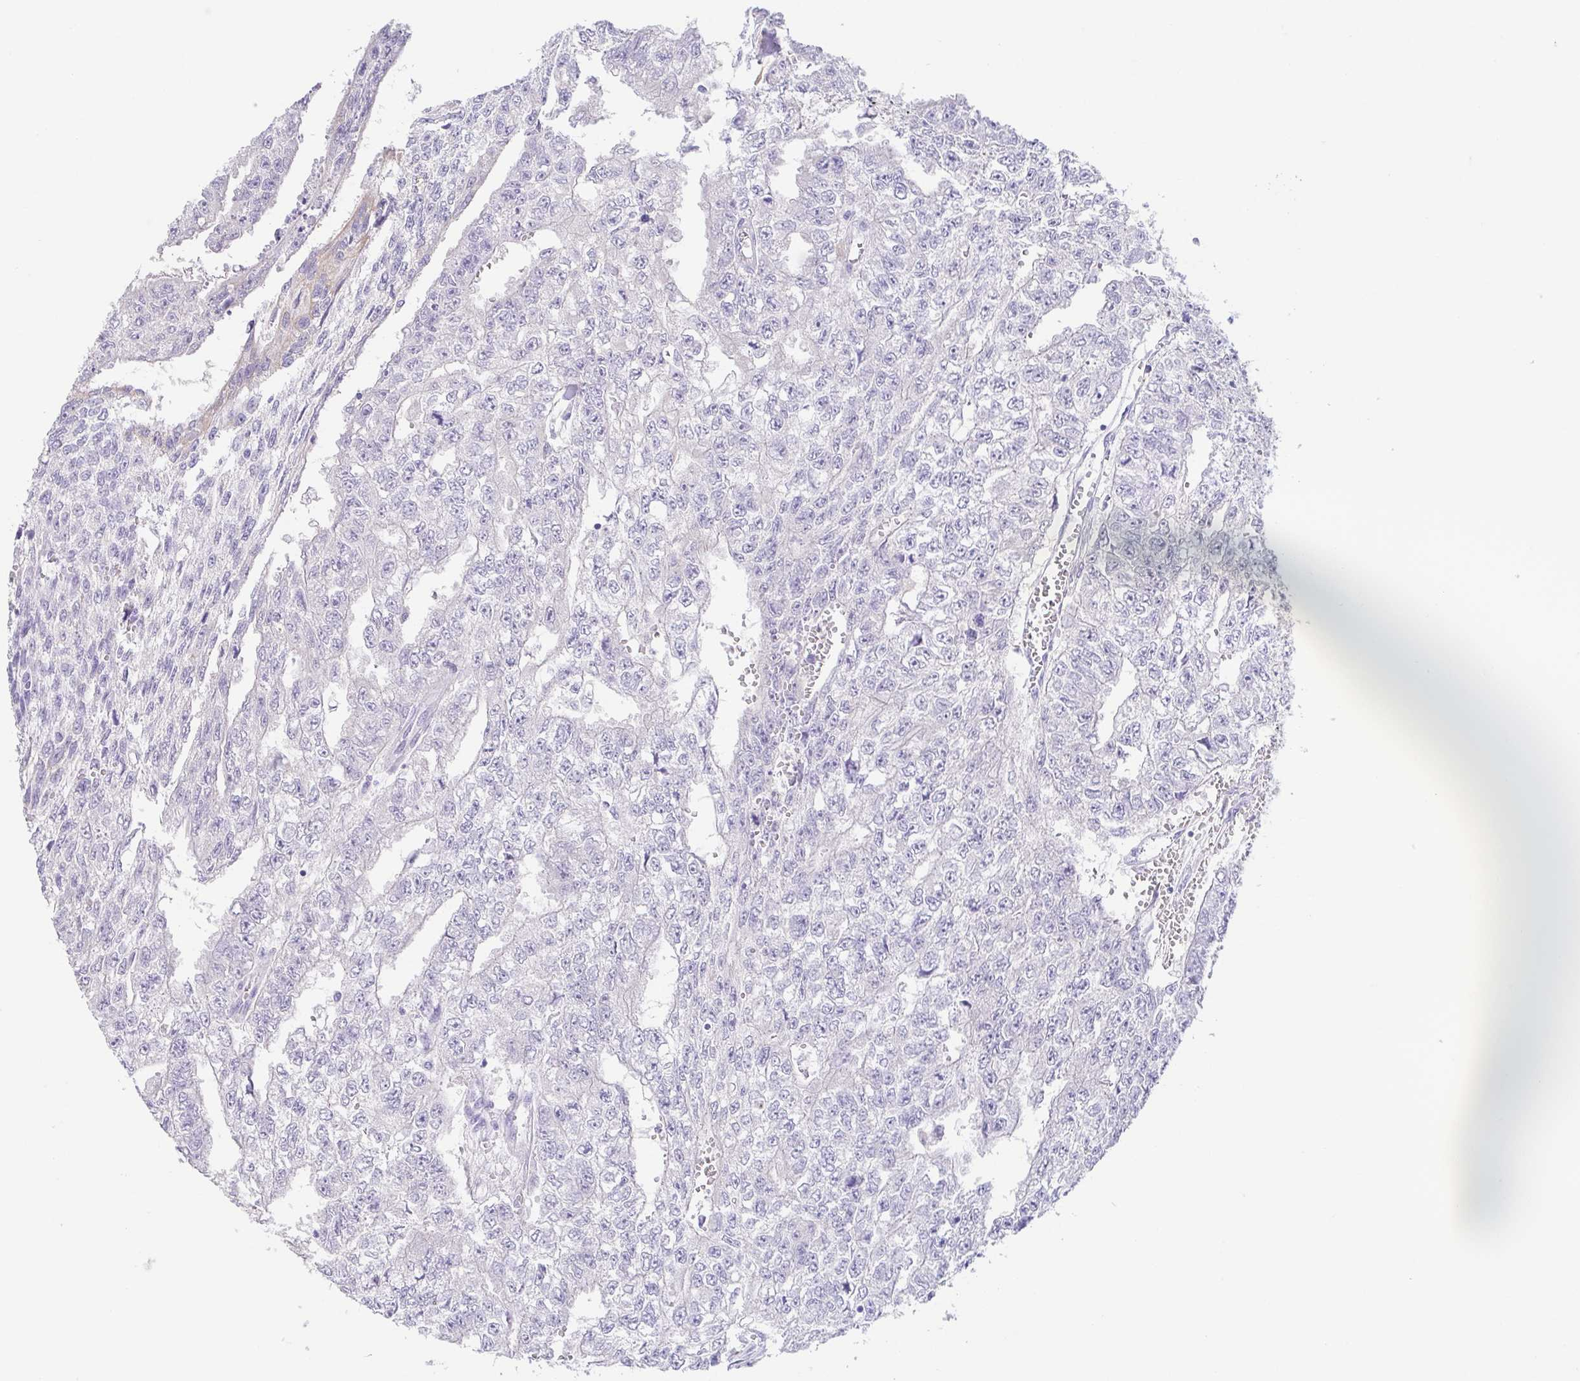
{"staining": {"intensity": "negative", "quantity": "none", "location": "none"}, "tissue": "testis cancer", "cell_type": "Tumor cells", "image_type": "cancer", "snomed": [{"axis": "morphology", "description": "Carcinoma, Embryonal, NOS"}, {"axis": "morphology", "description": "Teratoma, malignant, NOS"}, {"axis": "topography", "description": "Testis"}], "caption": "There is no significant positivity in tumor cells of testis embryonal carcinoma.", "gene": "FABP3", "patient": {"sex": "male", "age": 24}}